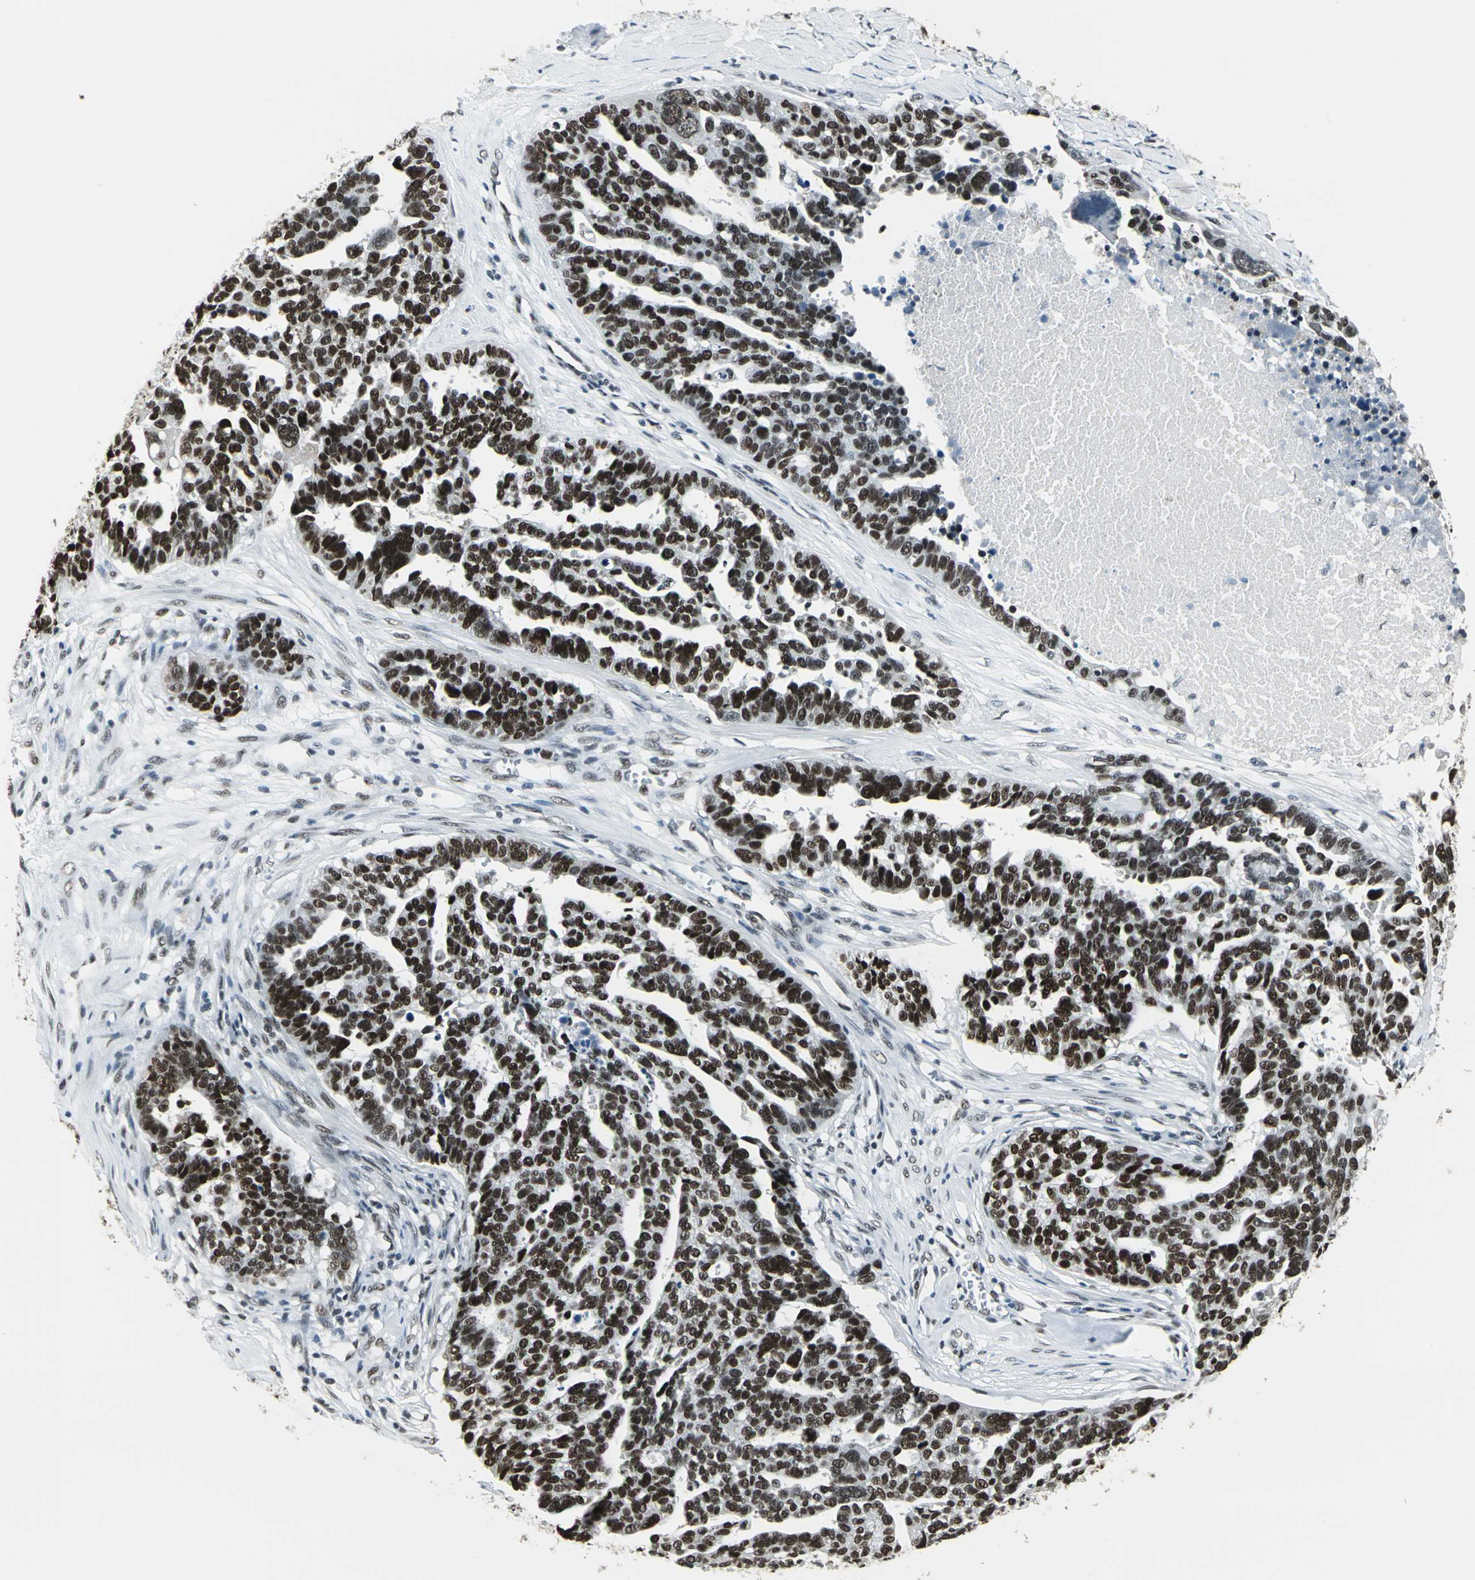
{"staining": {"intensity": "strong", "quantity": ">75%", "location": "nuclear"}, "tissue": "ovarian cancer", "cell_type": "Tumor cells", "image_type": "cancer", "snomed": [{"axis": "morphology", "description": "Cystadenocarcinoma, serous, NOS"}, {"axis": "topography", "description": "Ovary"}], "caption": "IHC of serous cystadenocarcinoma (ovarian) shows high levels of strong nuclear positivity in approximately >75% of tumor cells.", "gene": "ADNP", "patient": {"sex": "female", "age": 59}}